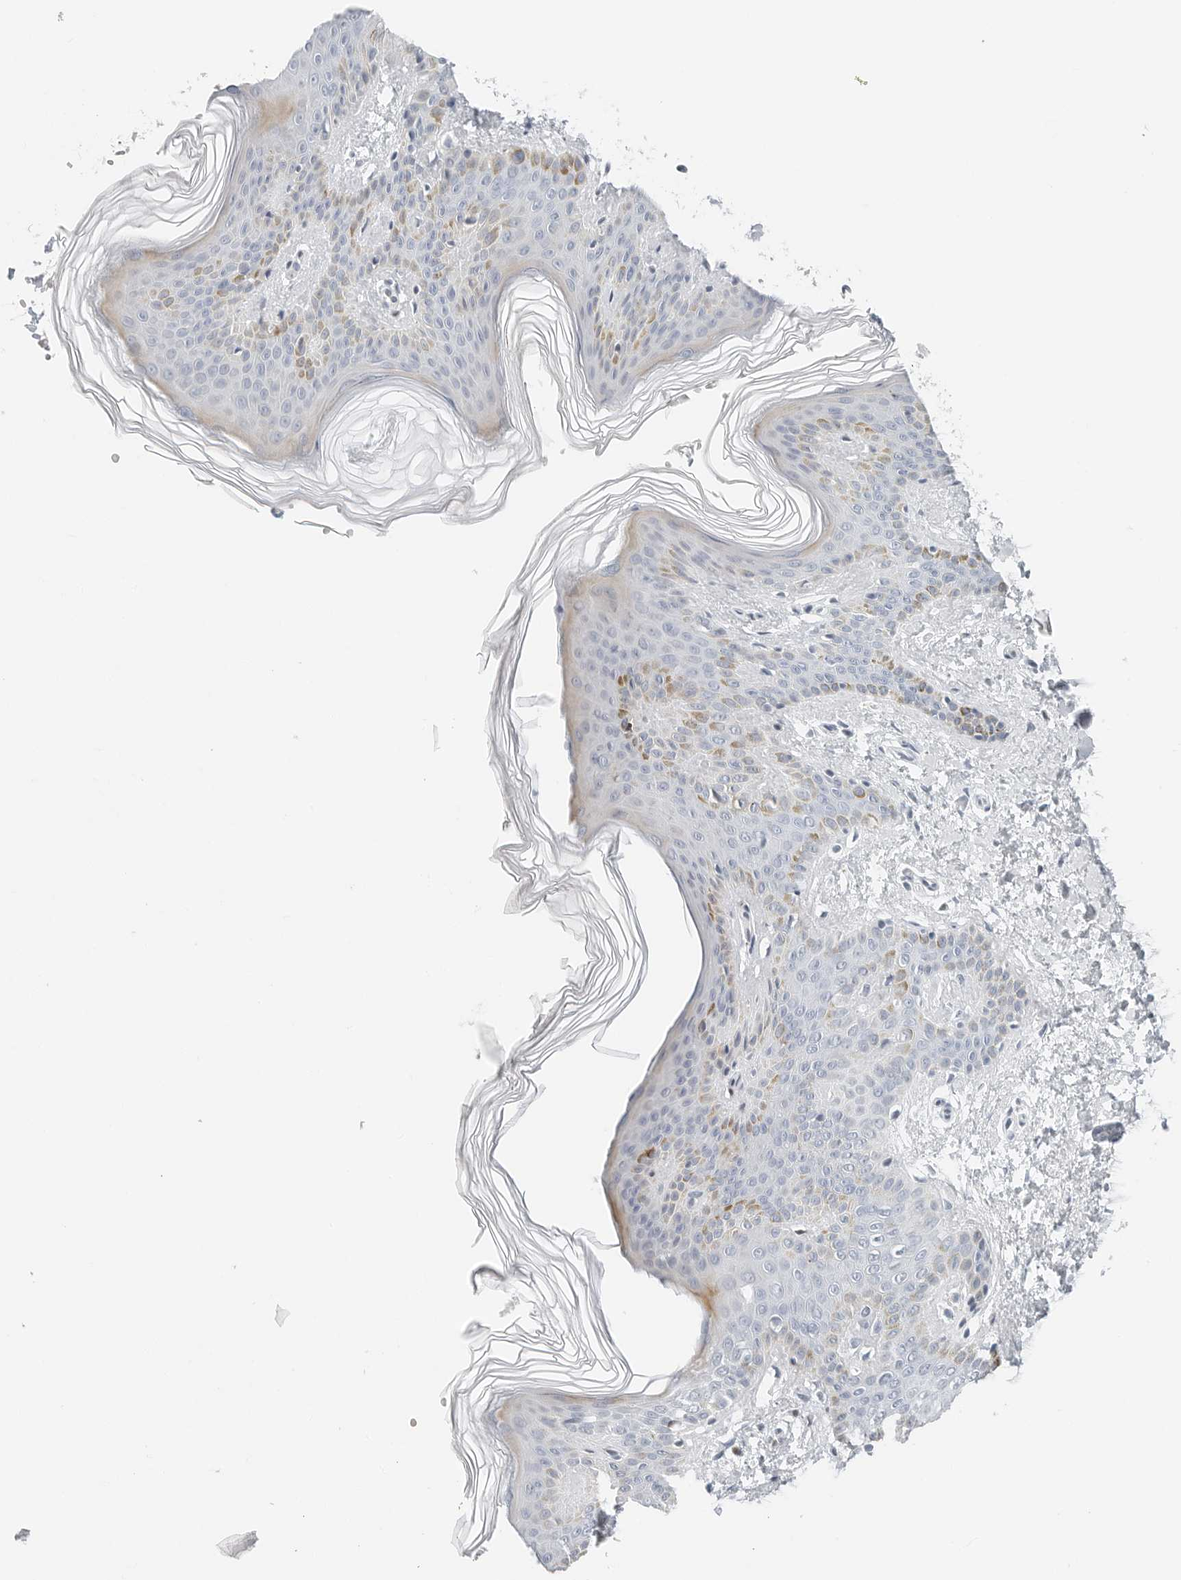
{"staining": {"intensity": "negative", "quantity": "none", "location": "none"}, "tissue": "skin", "cell_type": "Fibroblasts", "image_type": "normal", "snomed": [{"axis": "morphology", "description": "Normal tissue, NOS"}, {"axis": "morphology", "description": "Neoplasm, benign, NOS"}, {"axis": "topography", "description": "Skin"}, {"axis": "topography", "description": "Soft tissue"}], "caption": "An immunohistochemistry (IHC) micrograph of unremarkable skin is shown. There is no staining in fibroblasts of skin. (DAB (3,3'-diaminobenzidine) immunohistochemistry (IHC), high magnification).", "gene": "NTMT2", "patient": {"sex": "male", "age": 26}}